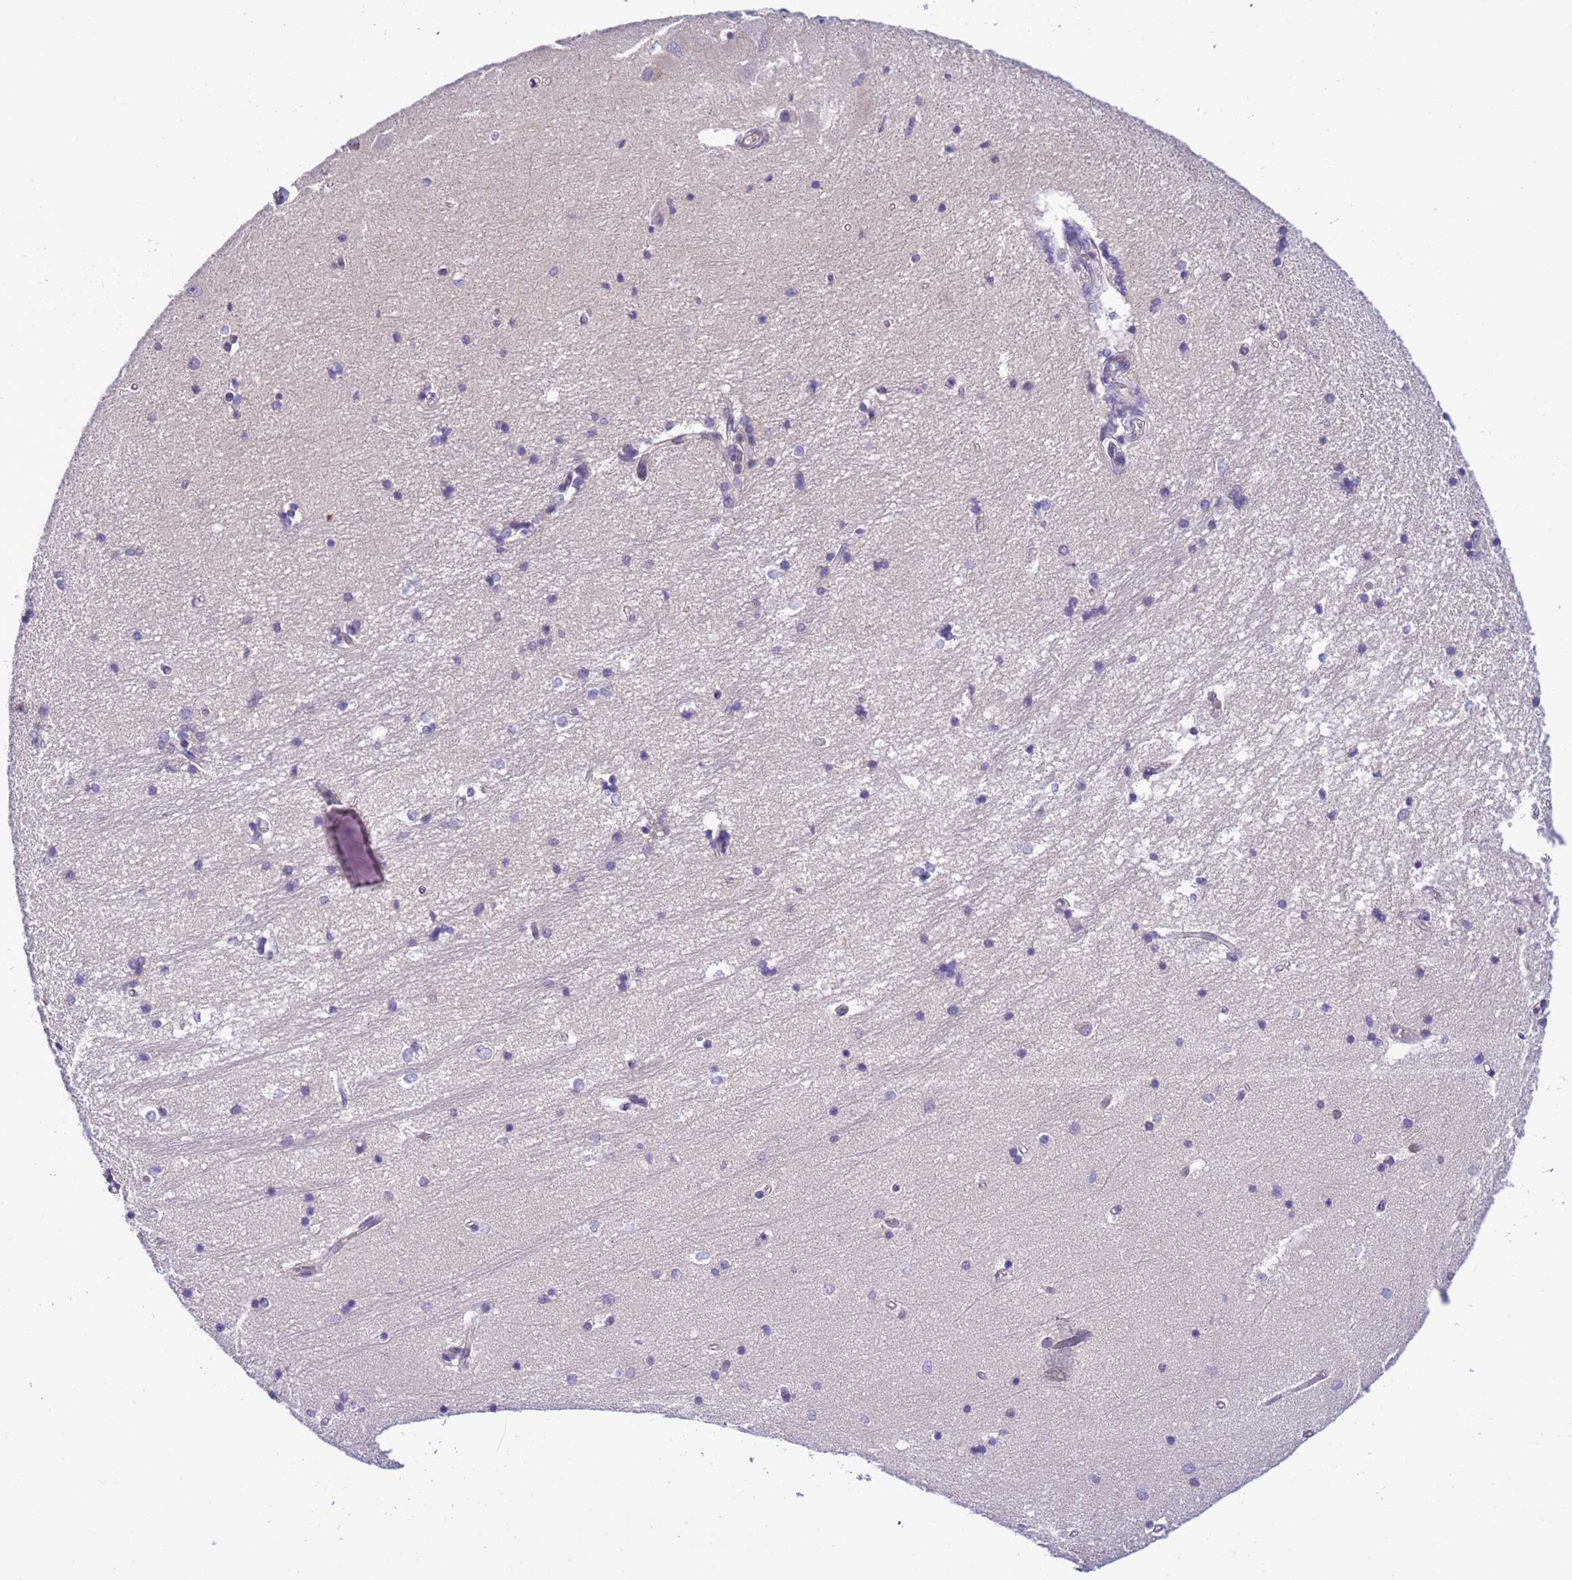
{"staining": {"intensity": "negative", "quantity": "none", "location": "none"}, "tissue": "hippocampus", "cell_type": "Glial cells", "image_type": "normal", "snomed": [{"axis": "morphology", "description": "Normal tissue, NOS"}, {"axis": "topography", "description": "Hippocampus"}], "caption": "Glial cells show no significant expression in unremarkable hippocampus. The staining was performed using DAB to visualize the protein expression in brown, while the nuclei were stained in blue with hematoxylin (Magnification: 20x).", "gene": "DDI2", "patient": {"sex": "male", "age": 45}}